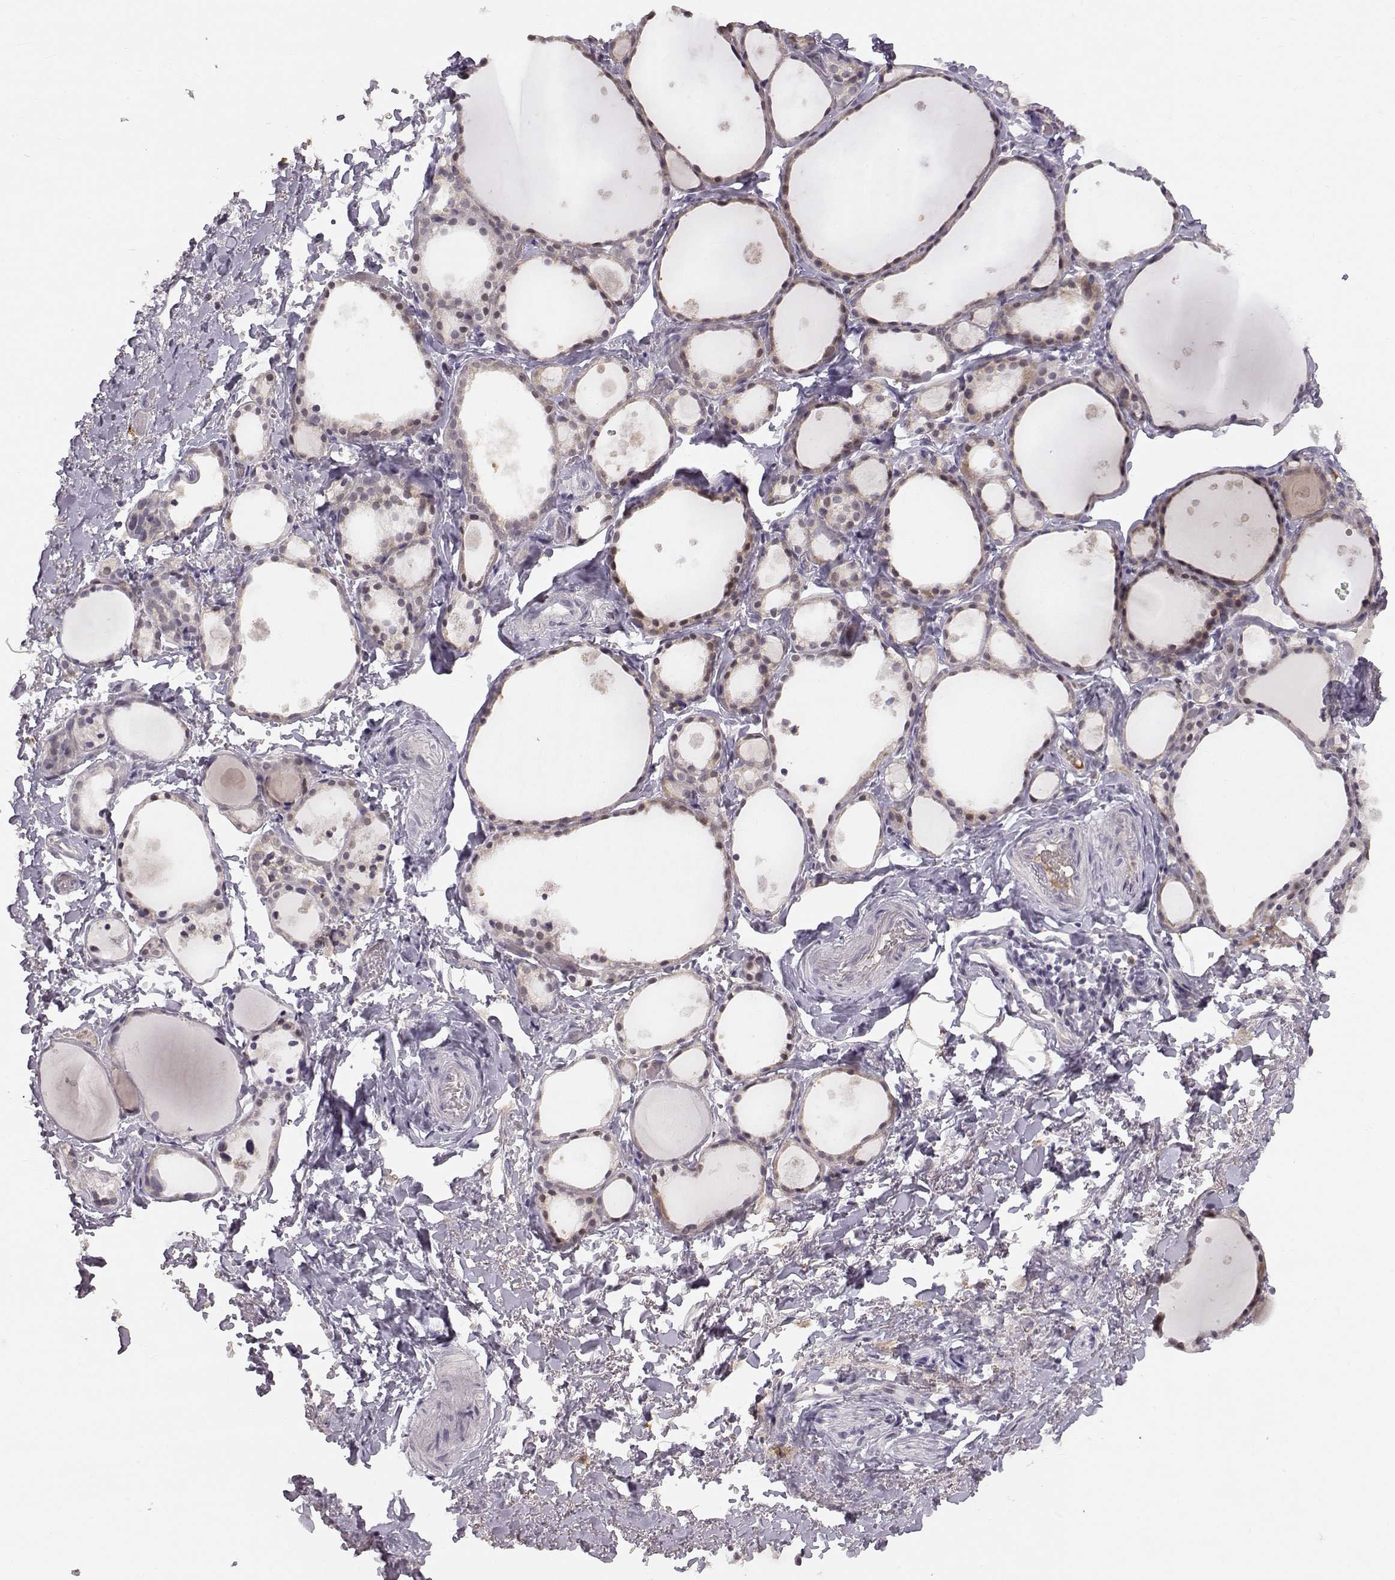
{"staining": {"intensity": "weak", "quantity": ">75%", "location": "cytoplasmic/membranous"}, "tissue": "thyroid gland", "cell_type": "Glandular cells", "image_type": "normal", "snomed": [{"axis": "morphology", "description": "Normal tissue, NOS"}, {"axis": "topography", "description": "Thyroid gland"}], "caption": "The image displays immunohistochemical staining of unremarkable thyroid gland. There is weak cytoplasmic/membranous positivity is seen in about >75% of glandular cells. (Brightfield microscopy of DAB IHC at high magnification).", "gene": "ACSL6", "patient": {"sex": "male", "age": 68}}